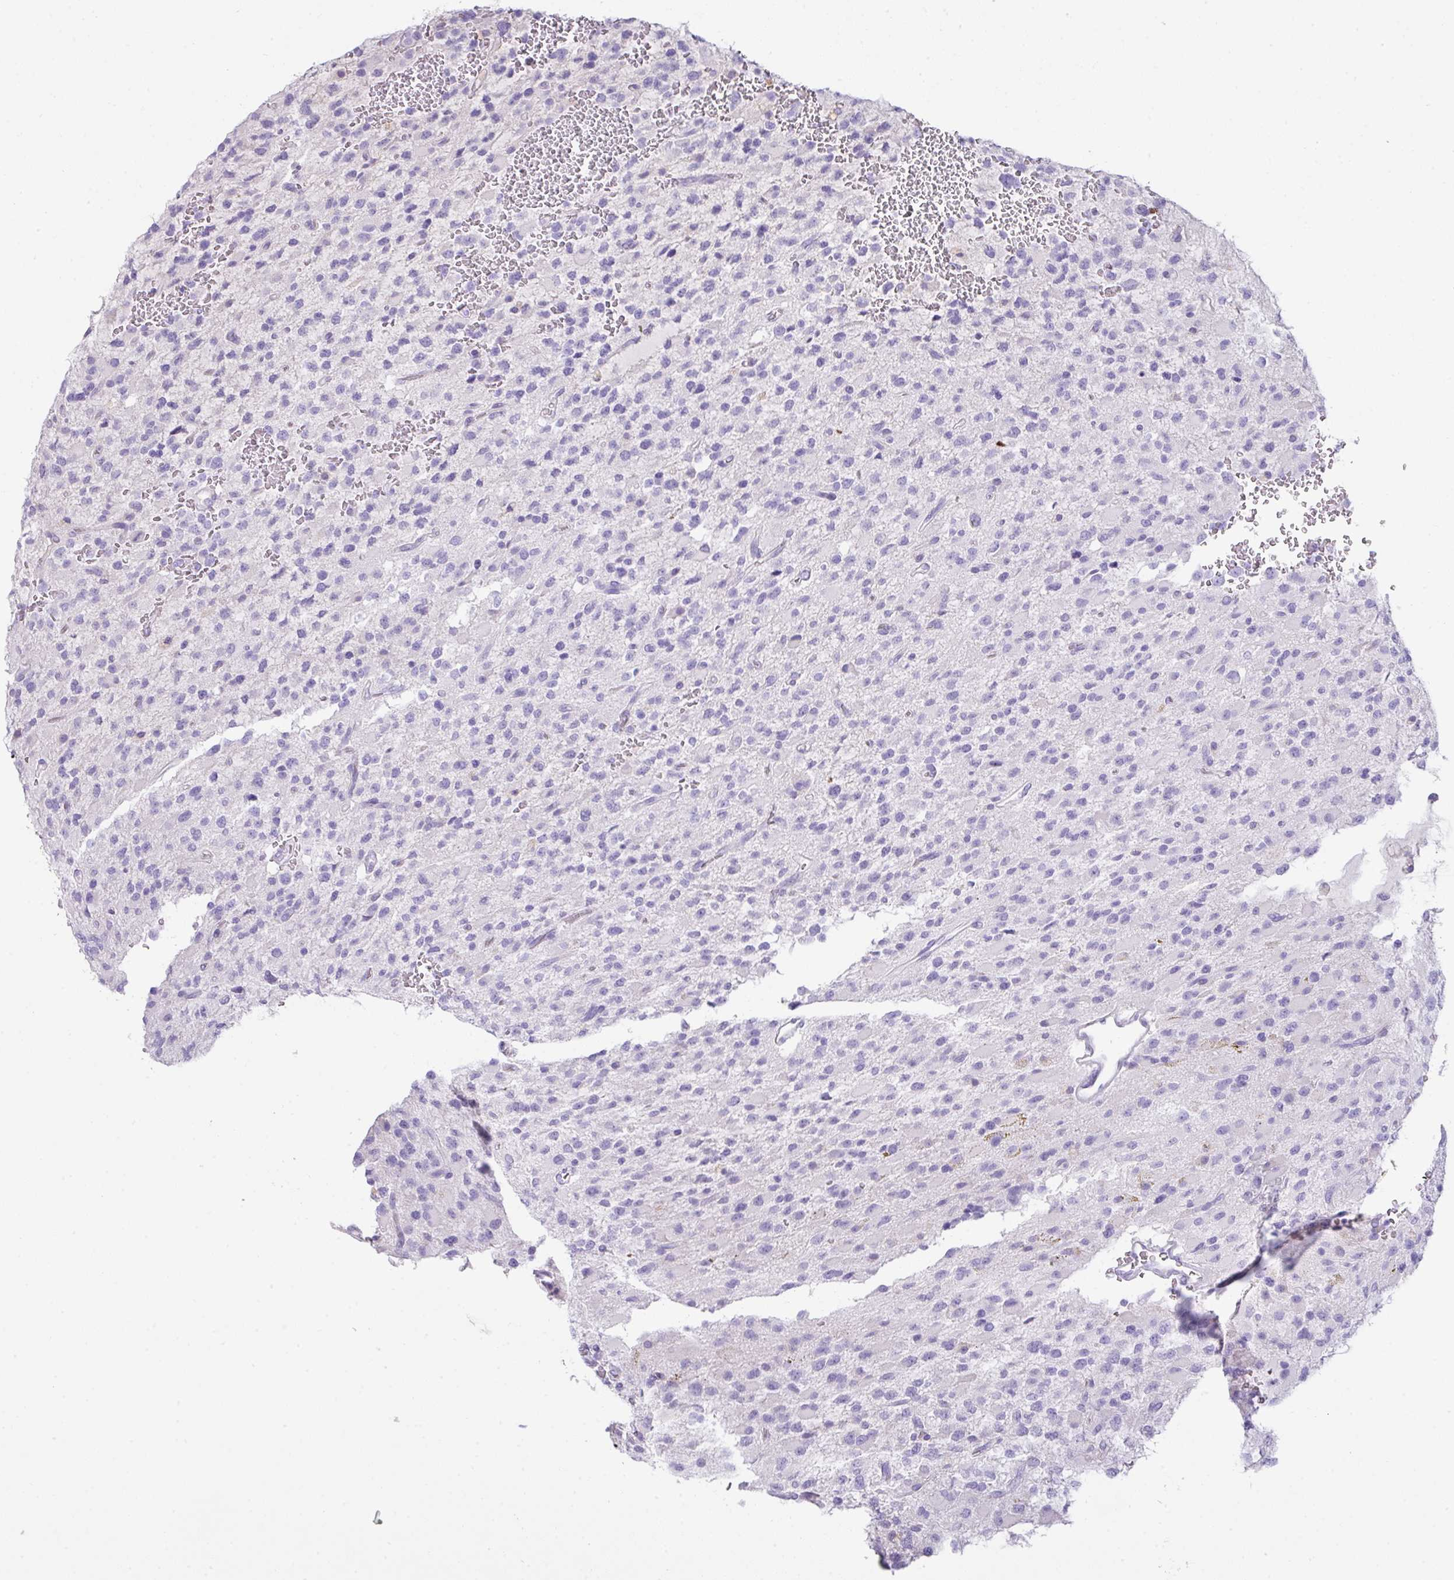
{"staining": {"intensity": "negative", "quantity": "none", "location": "none"}, "tissue": "glioma", "cell_type": "Tumor cells", "image_type": "cancer", "snomed": [{"axis": "morphology", "description": "Glioma, malignant, High grade"}, {"axis": "topography", "description": "Brain"}], "caption": "DAB (3,3'-diaminobenzidine) immunohistochemical staining of glioma displays no significant positivity in tumor cells.", "gene": "OR6C6", "patient": {"sex": "male", "age": 34}}